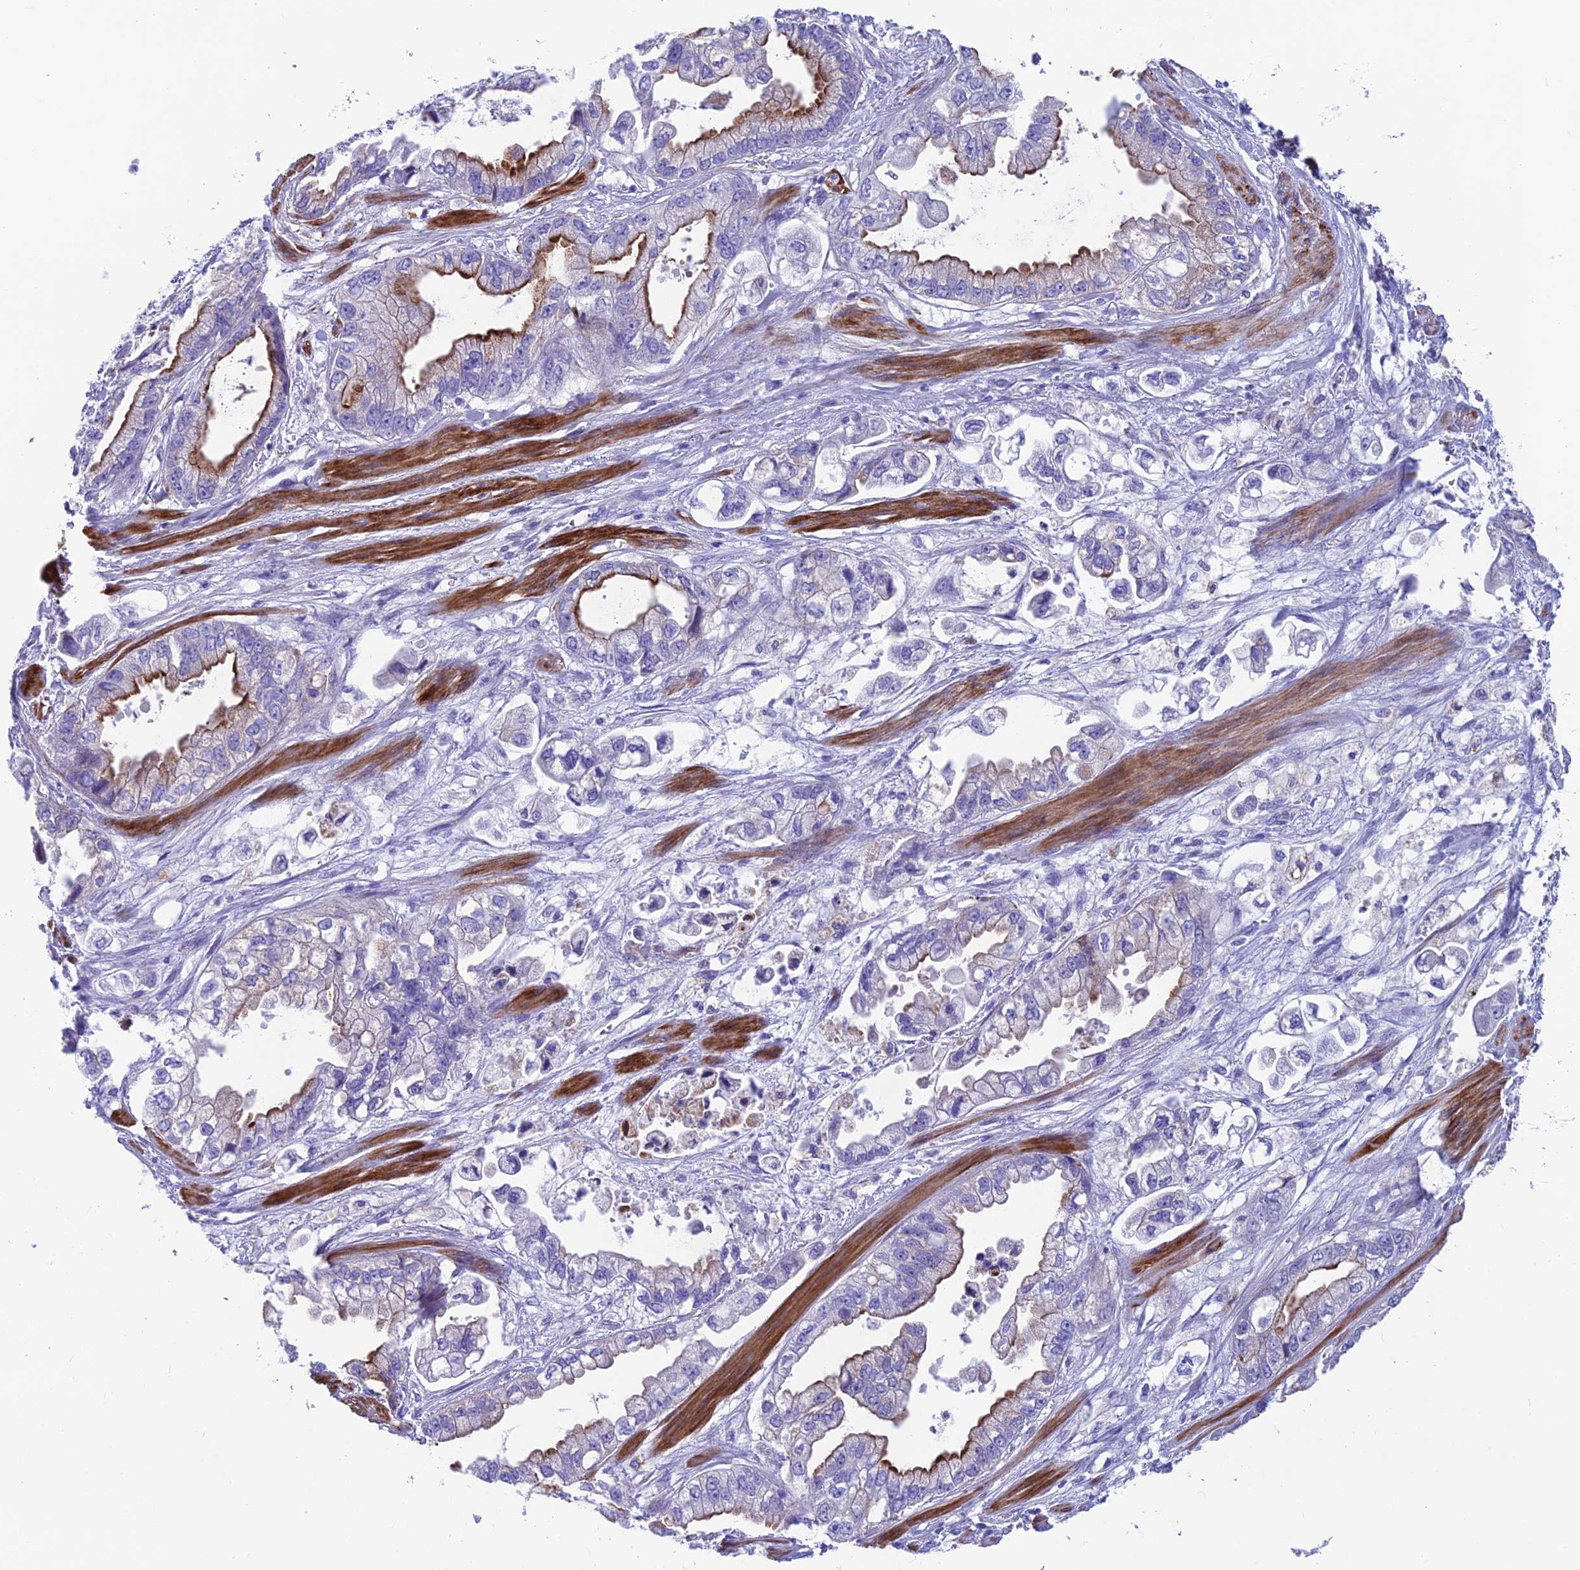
{"staining": {"intensity": "moderate", "quantity": "<25%", "location": "cytoplasmic/membranous"}, "tissue": "stomach cancer", "cell_type": "Tumor cells", "image_type": "cancer", "snomed": [{"axis": "morphology", "description": "Adenocarcinoma, NOS"}, {"axis": "topography", "description": "Stomach"}], "caption": "Stomach cancer was stained to show a protein in brown. There is low levels of moderate cytoplasmic/membranous positivity in about <25% of tumor cells. The staining was performed using DAB (3,3'-diaminobenzidine) to visualize the protein expression in brown, while the nuclei were stained in blue with hematoxylin (Magnification: 20x).", "gene": "GNG11", "patient": {"sex": "male", "age": 62}}